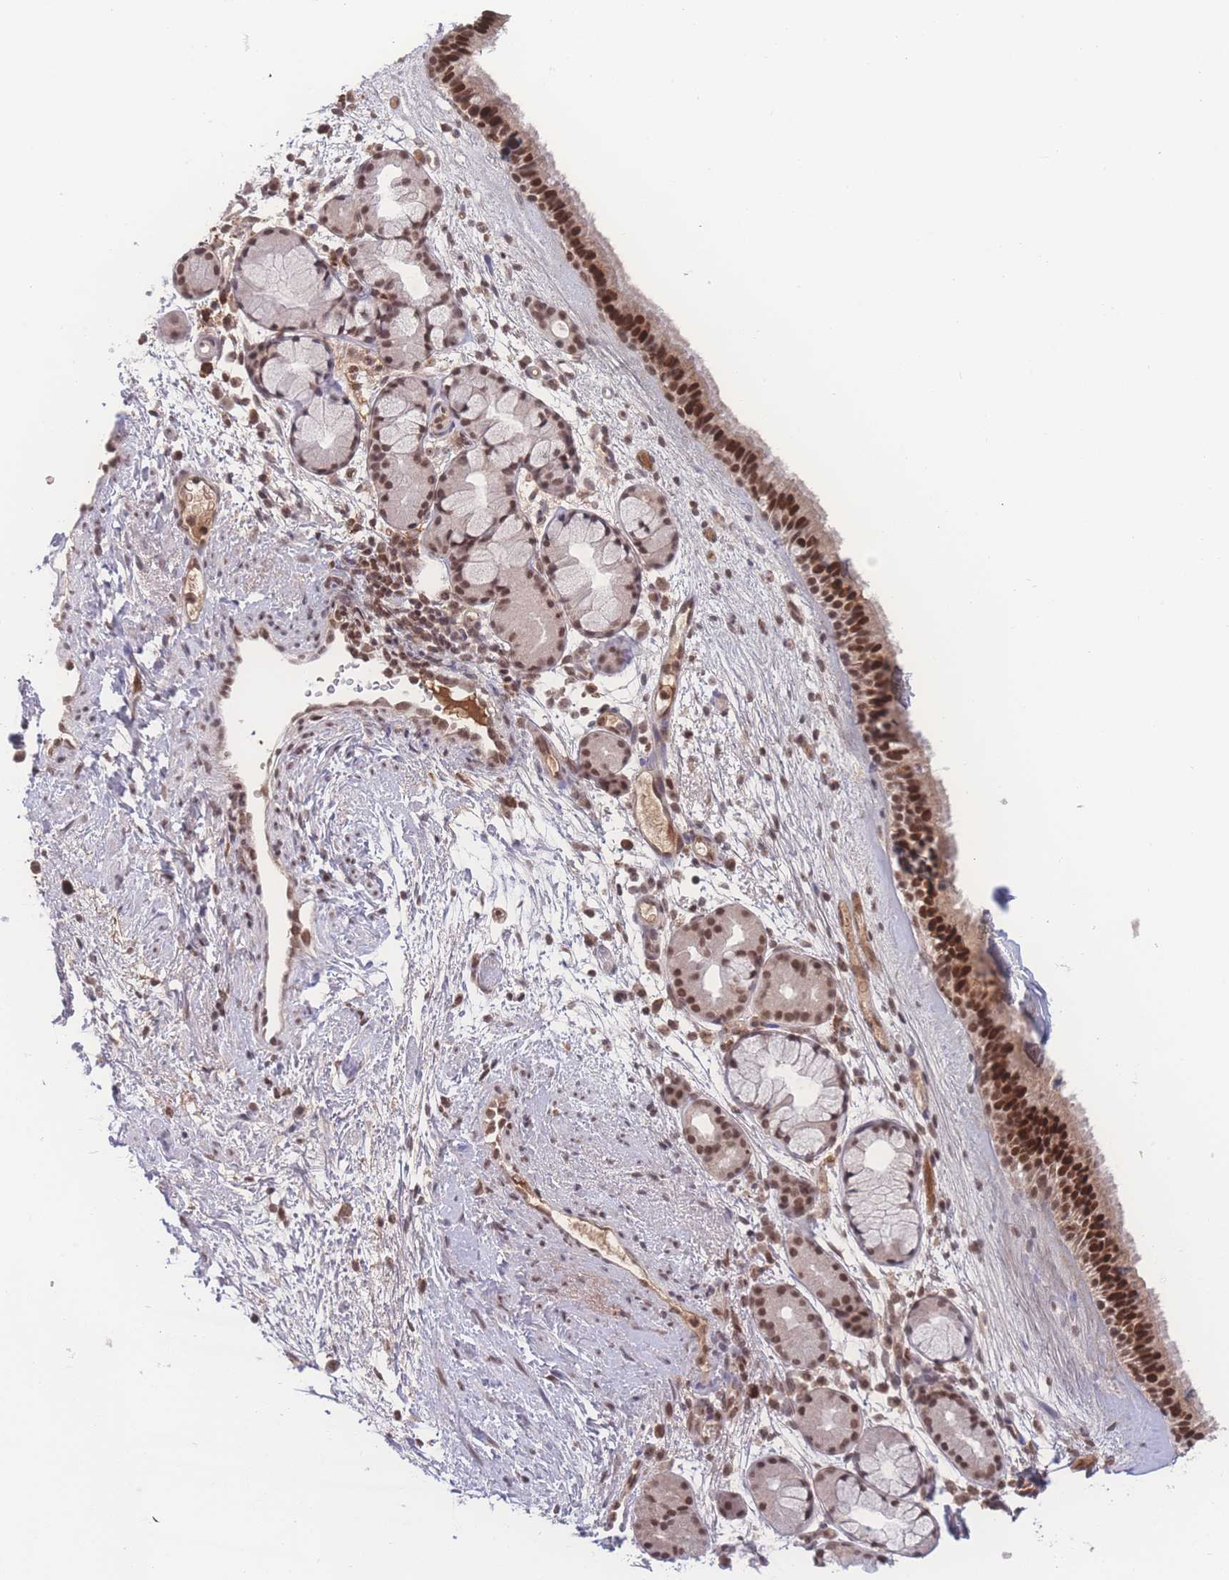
{"staining": {"intensity": "strong", "quantity": ">75%", "location": "nuclear"}, "tissue": "nasopharynx", "cell_type": "Respiratory epithelial cells", "image_type": "normal", "snomed": [{"axis": "morphology", "description": "Normal tissue, NOS"}, {"axis": "topography", "description": "Nasopharynx"}], "caption": "Strong nuclear expression is identified in about >75% of respiratory epithelial cells in benign nasopharynx. Nuclei are stained in blue.", "gene": "RAVER1", "patient": {"sex": "female", "age": 81}}